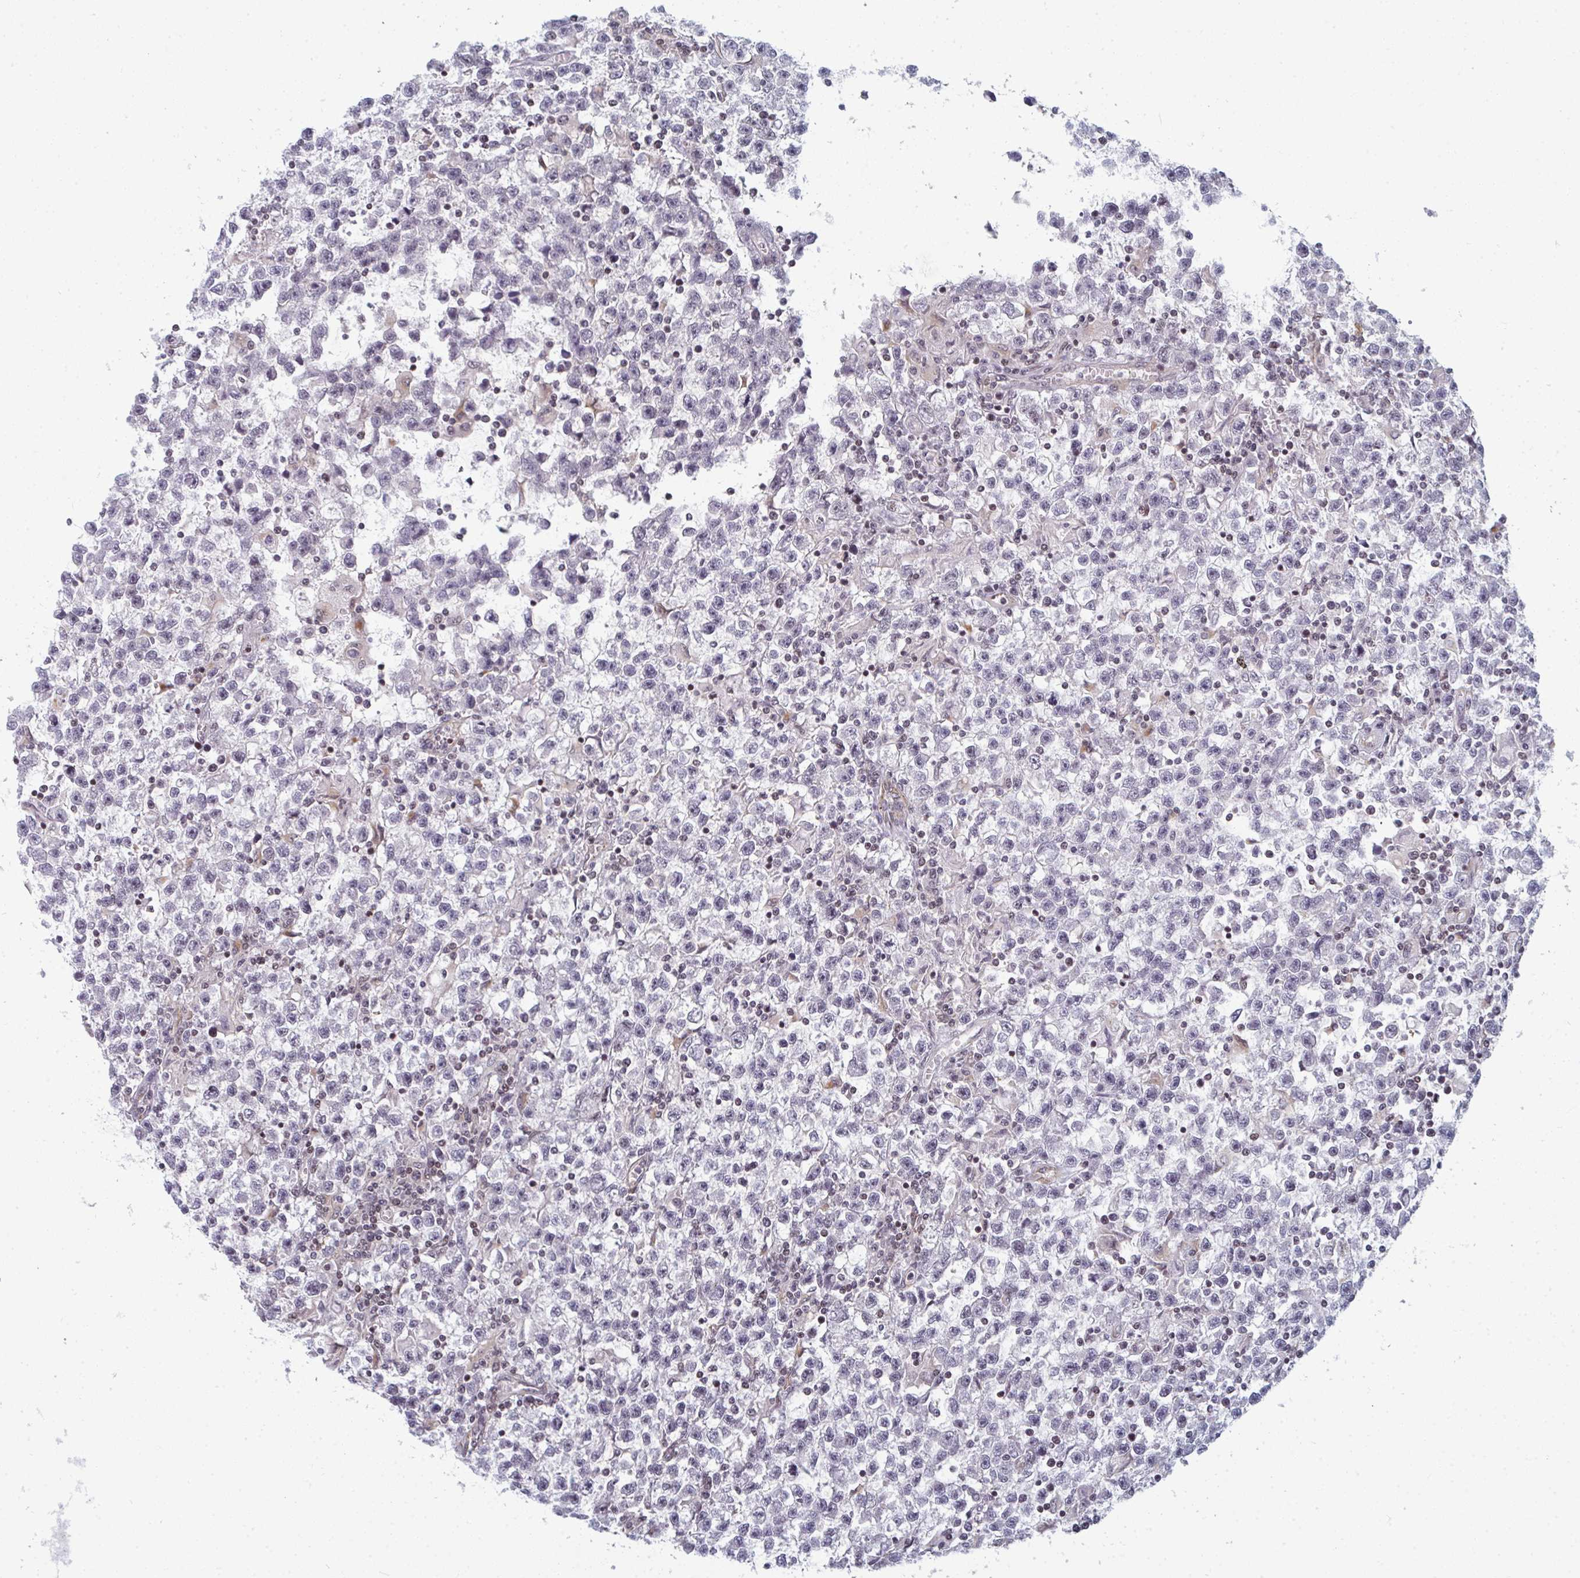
{"staining": {"intensity": "negative", "quantity": "none", "location": "none"}, "tissue": "testis cancer", "cell_type": "Tumor cells", "image_type": "cancer", "snomed": [{"axis": "morphology", "description": "Seminoma, NOS"}, {"axis": "topography", "description": "Testis"}], "caption": "Tumor cells are negative for protein expression in human testis cancer. Nuclei are stained in blue.", "gene": "ATF1", "patient": {"sex": "male", "age": 31}}